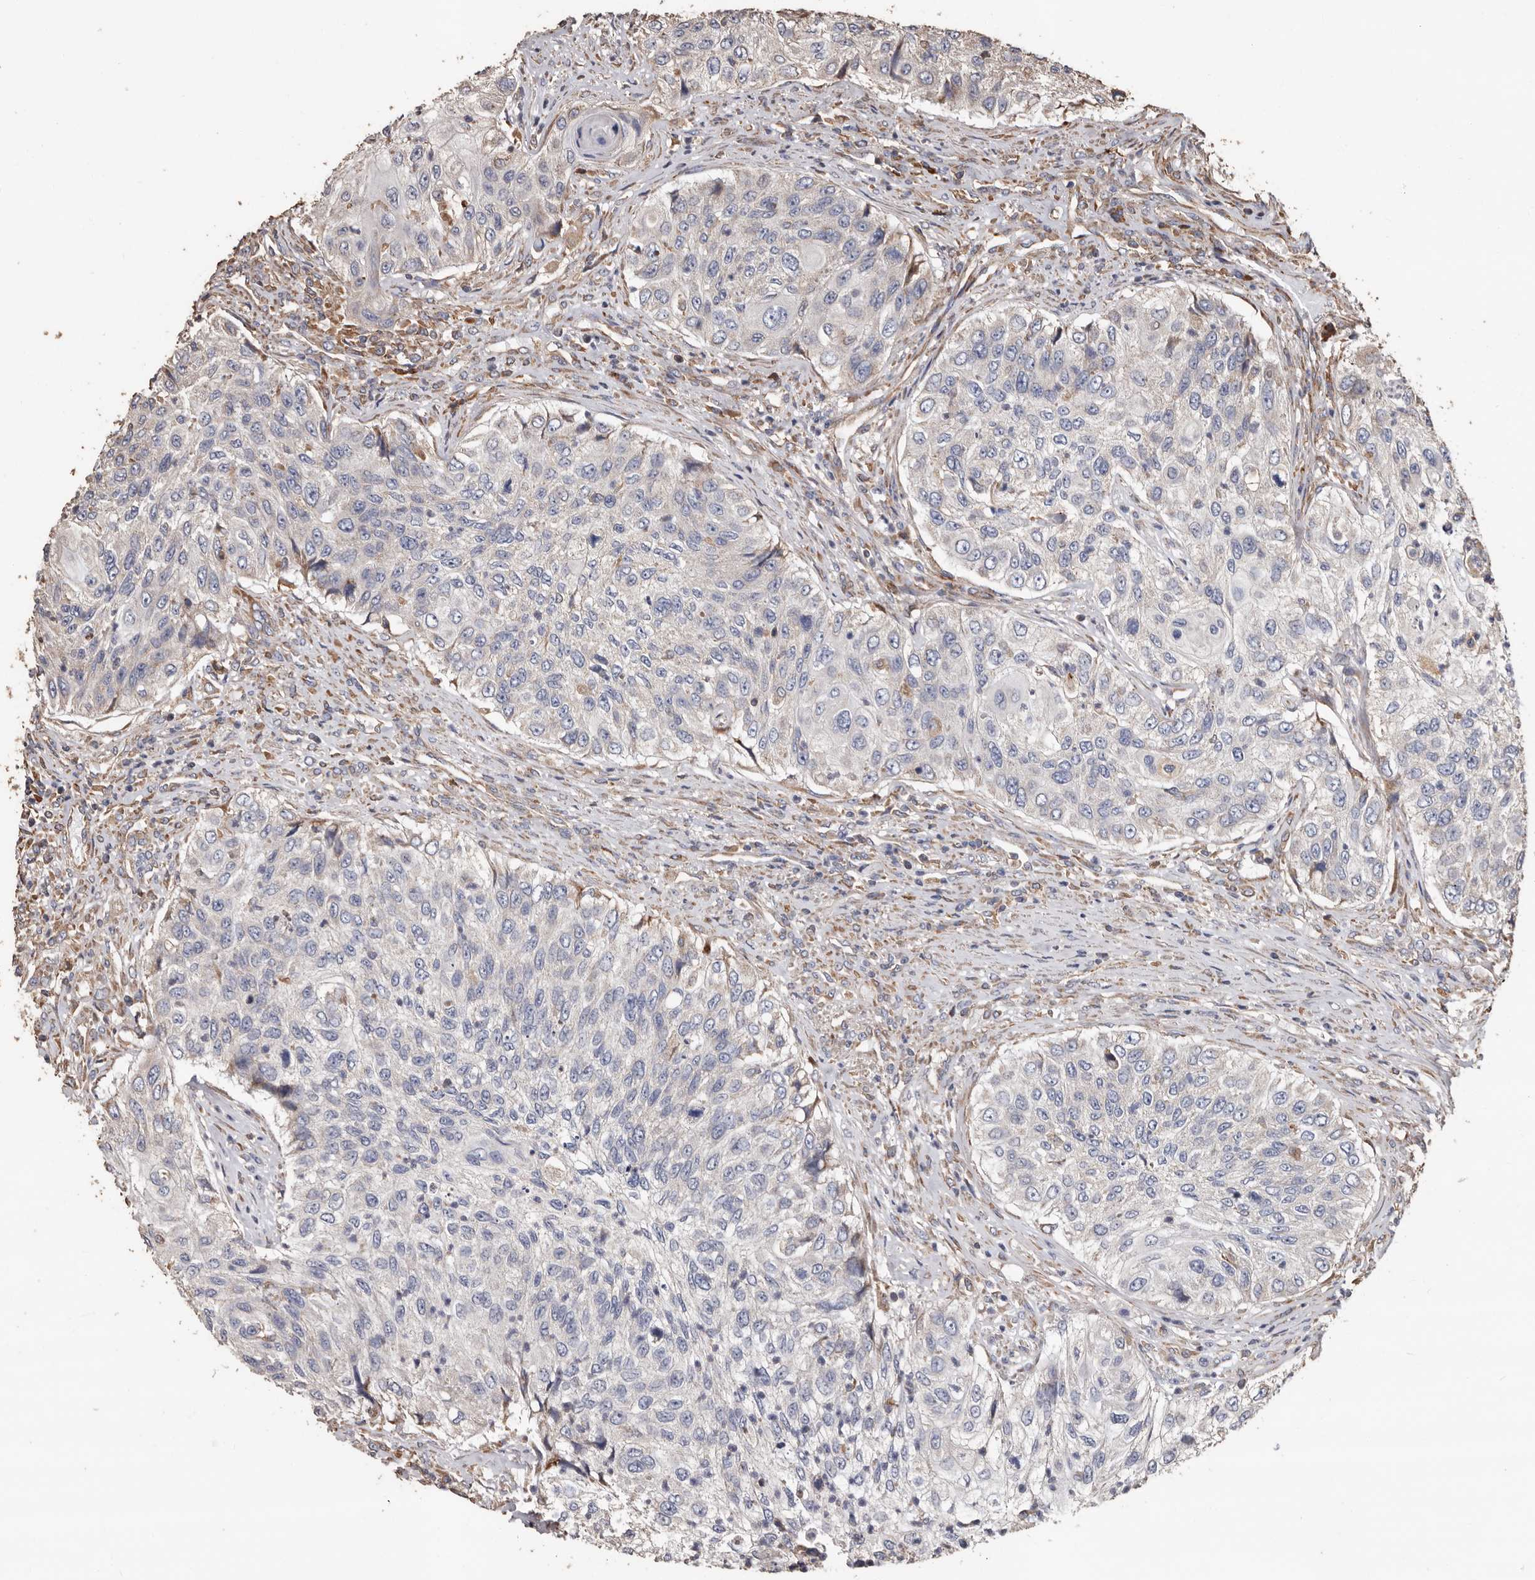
{"staining": {"intensity": "negative", "quantity": "none", "location": "none"}, "tissue": "urothelial cancer", "cell_type": "Tumor cells", "image_type": "cancer", "snomed": [{"axis": "morphology", "description": "Urothelial carcinoma, High grade"}, {"axis": "topography", "description": "Urinary bladder"}], "caption": "IHC histopathology image of human urothelial cancer stained for a protein (brown), which exhibits no staining in tumor cells. (DAB immunohistochemistry (IHC) visualized using brightfield microscopy, high magnification).", "gene": "OSGIN2", "patient": {"sex": "female", "age": 60}}